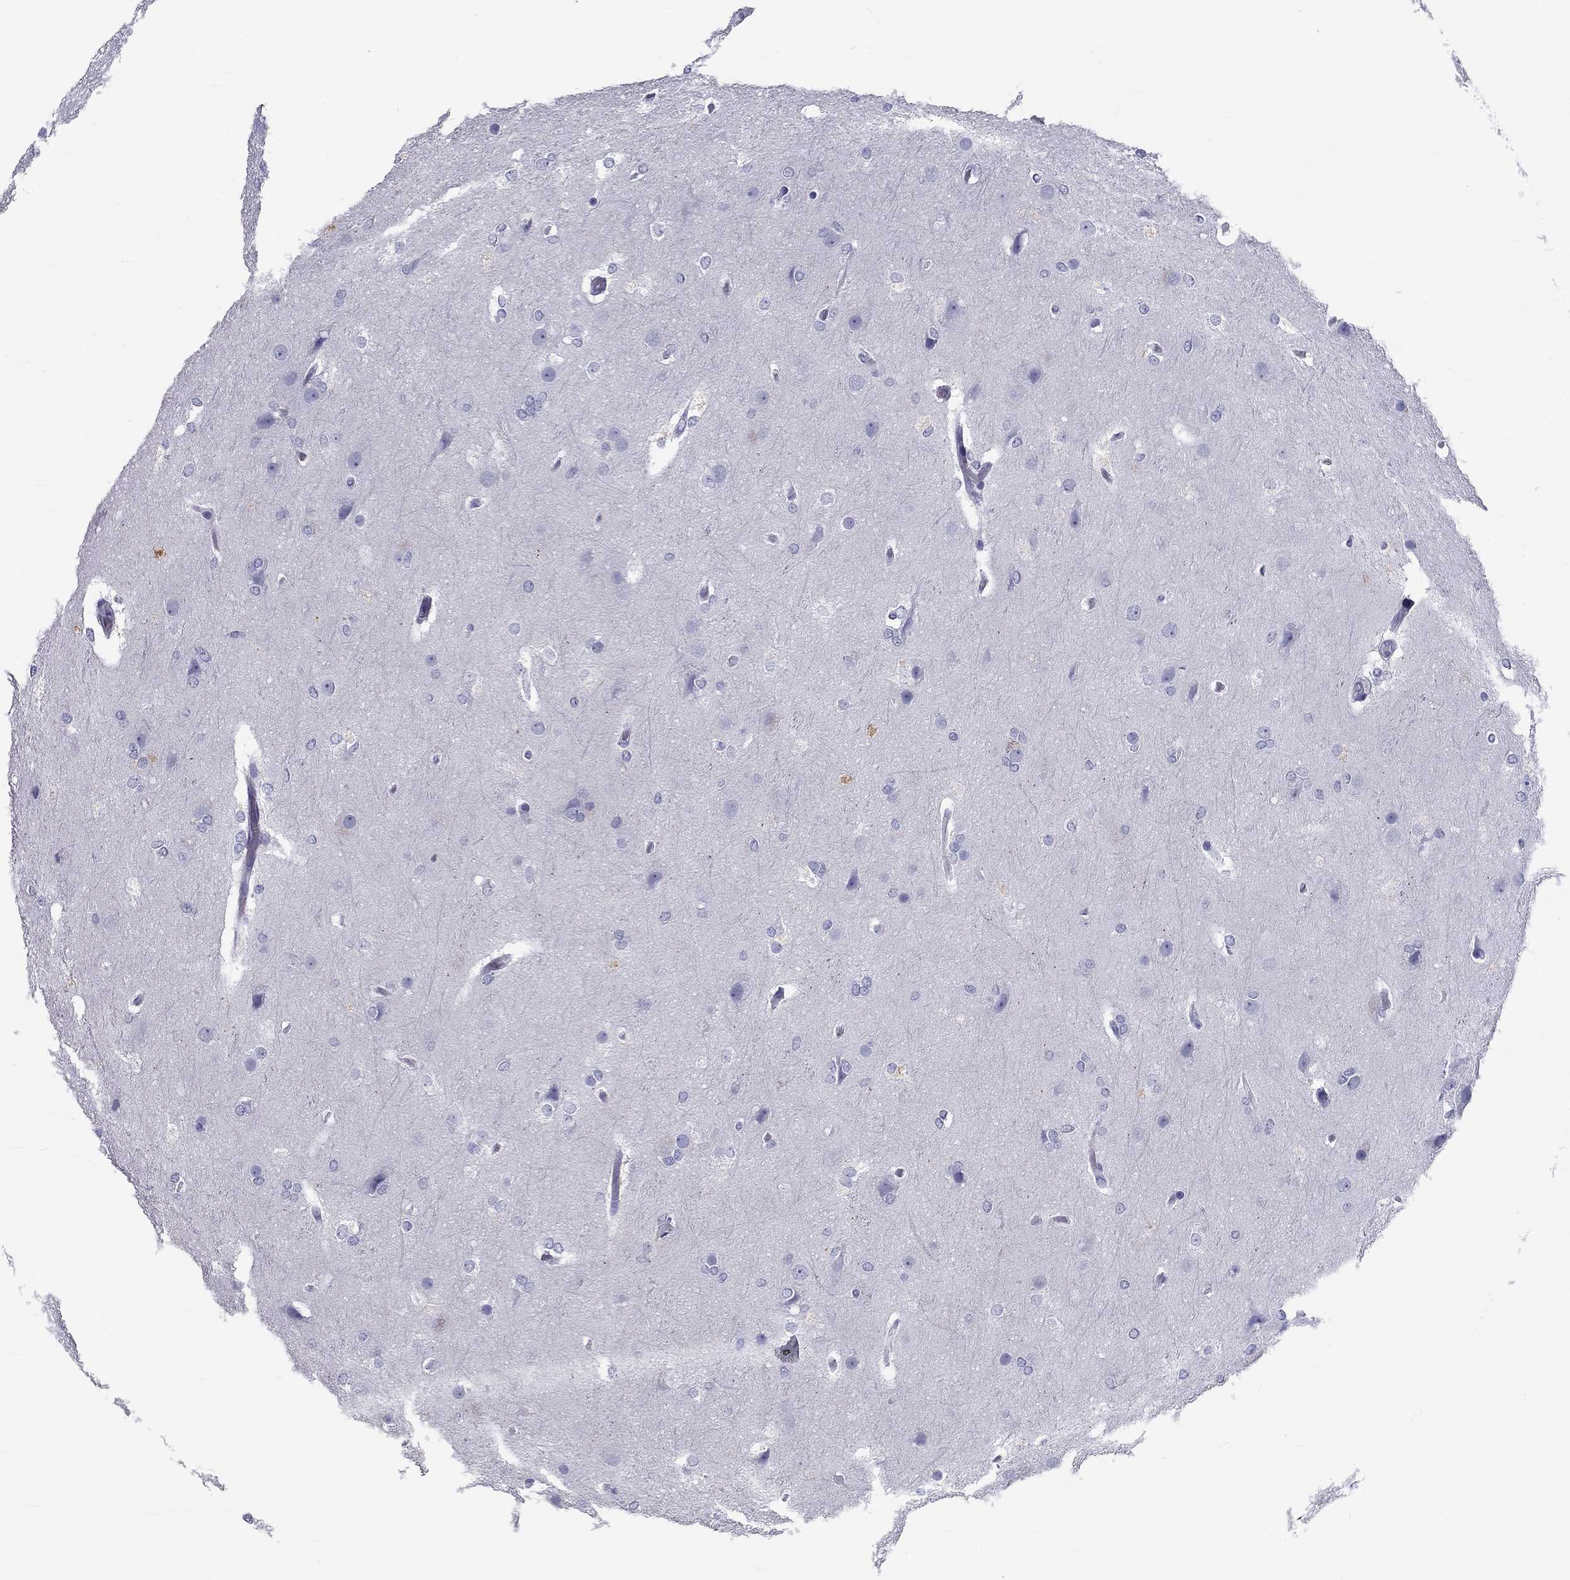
{"staining": {"intensity": "negative", "quantity": "none", "location": "none"}, "tissue": "glioma", "cell_type": "Tumor cells", "image_type": "cancer", "snomed": [{"axis": "morphology", "description": "Glioma, malignant, High grade"}, {"axis": "topography", "description": "Brain"}], "caption": "Tumor cells are negative for brown protein staining in malignant glioma (high-grade).", "gene": "DNALI1", "patient": {"sex": "female", "age": 61}}